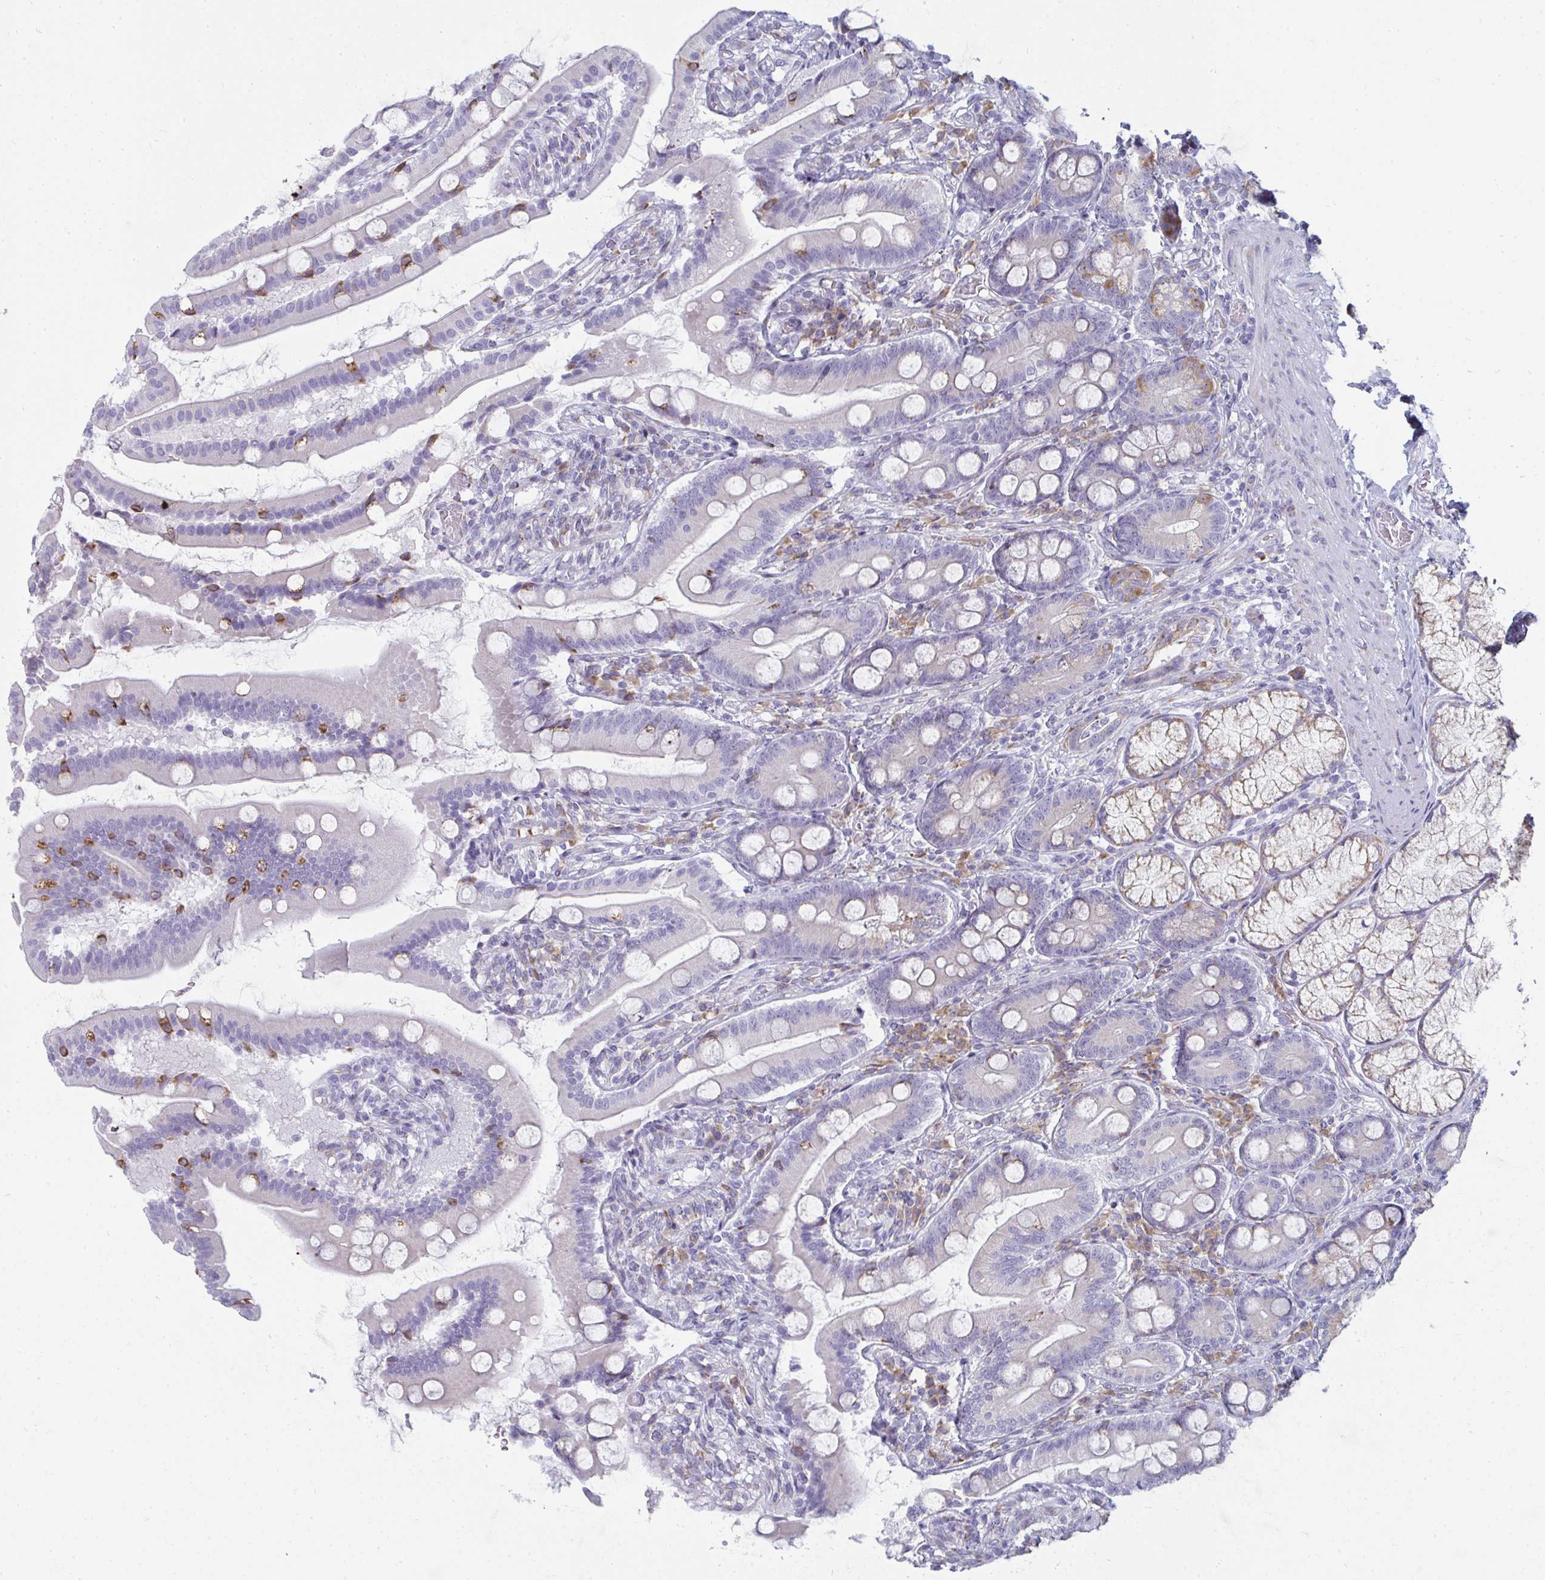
{"staining": {"intensity": "moderate", "quantity": "<25%", "location": "cytoplasmic/membranous"}, "tissue": "duodenum", "cell_type": "Glandular cells", "image_type": "normal", "snomed": [{"axis": "morphology", "description": "Normal tissue, NOS"}, {"axis": "topography", "description": "Duodenum"}], "caption": "Immunohistochemical staining of benign duodenum exhibits low levels of moderate cytoplasmic/membranous staining in approximately <25% of glandular cells. (DAB IHC, brown staining for protein, blue staining for nuclei).", "gene": "SHROOM1", "patient": {"sex": "female", "age": 67}}